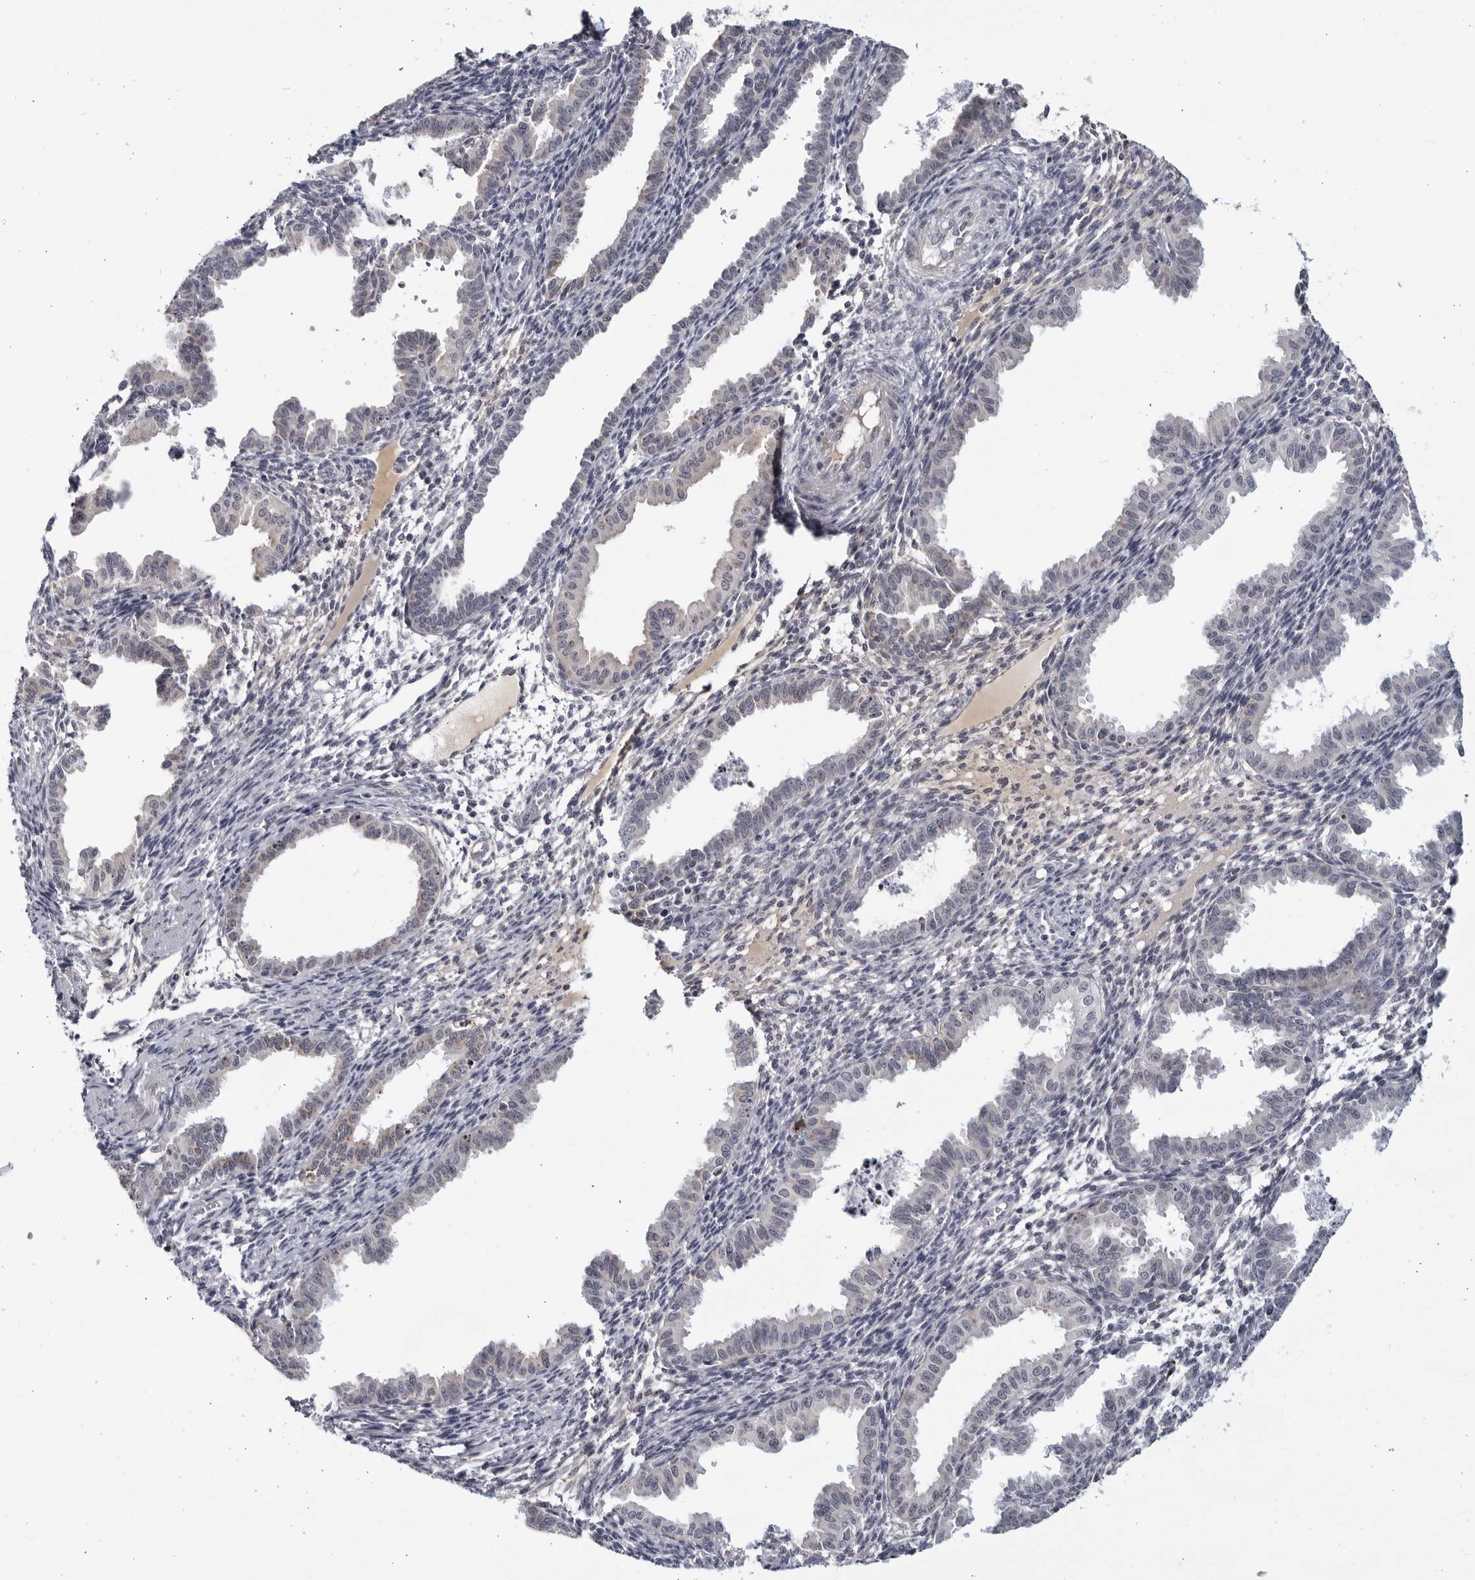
{"staining": {"intensity": "negative", "quantity": "none", "location": "none"}, "tissue": "endometrium", "cell_type": "Cells in endometrial stroma", "image_type": "normal", "snomed": [{"axis": "morphology", "description": "Normal tissue, NOS"}, {"axis": "topography", "description": "Endometrium"}], "caption": "DAB (3,3'-diaminobenzidine) immunohistochemical staining of normal endometrium demonstrates no significant expression in cells in endometrial stroma.", "gene": "STRADB", "patient": {"sex": "female", "age": 33}}